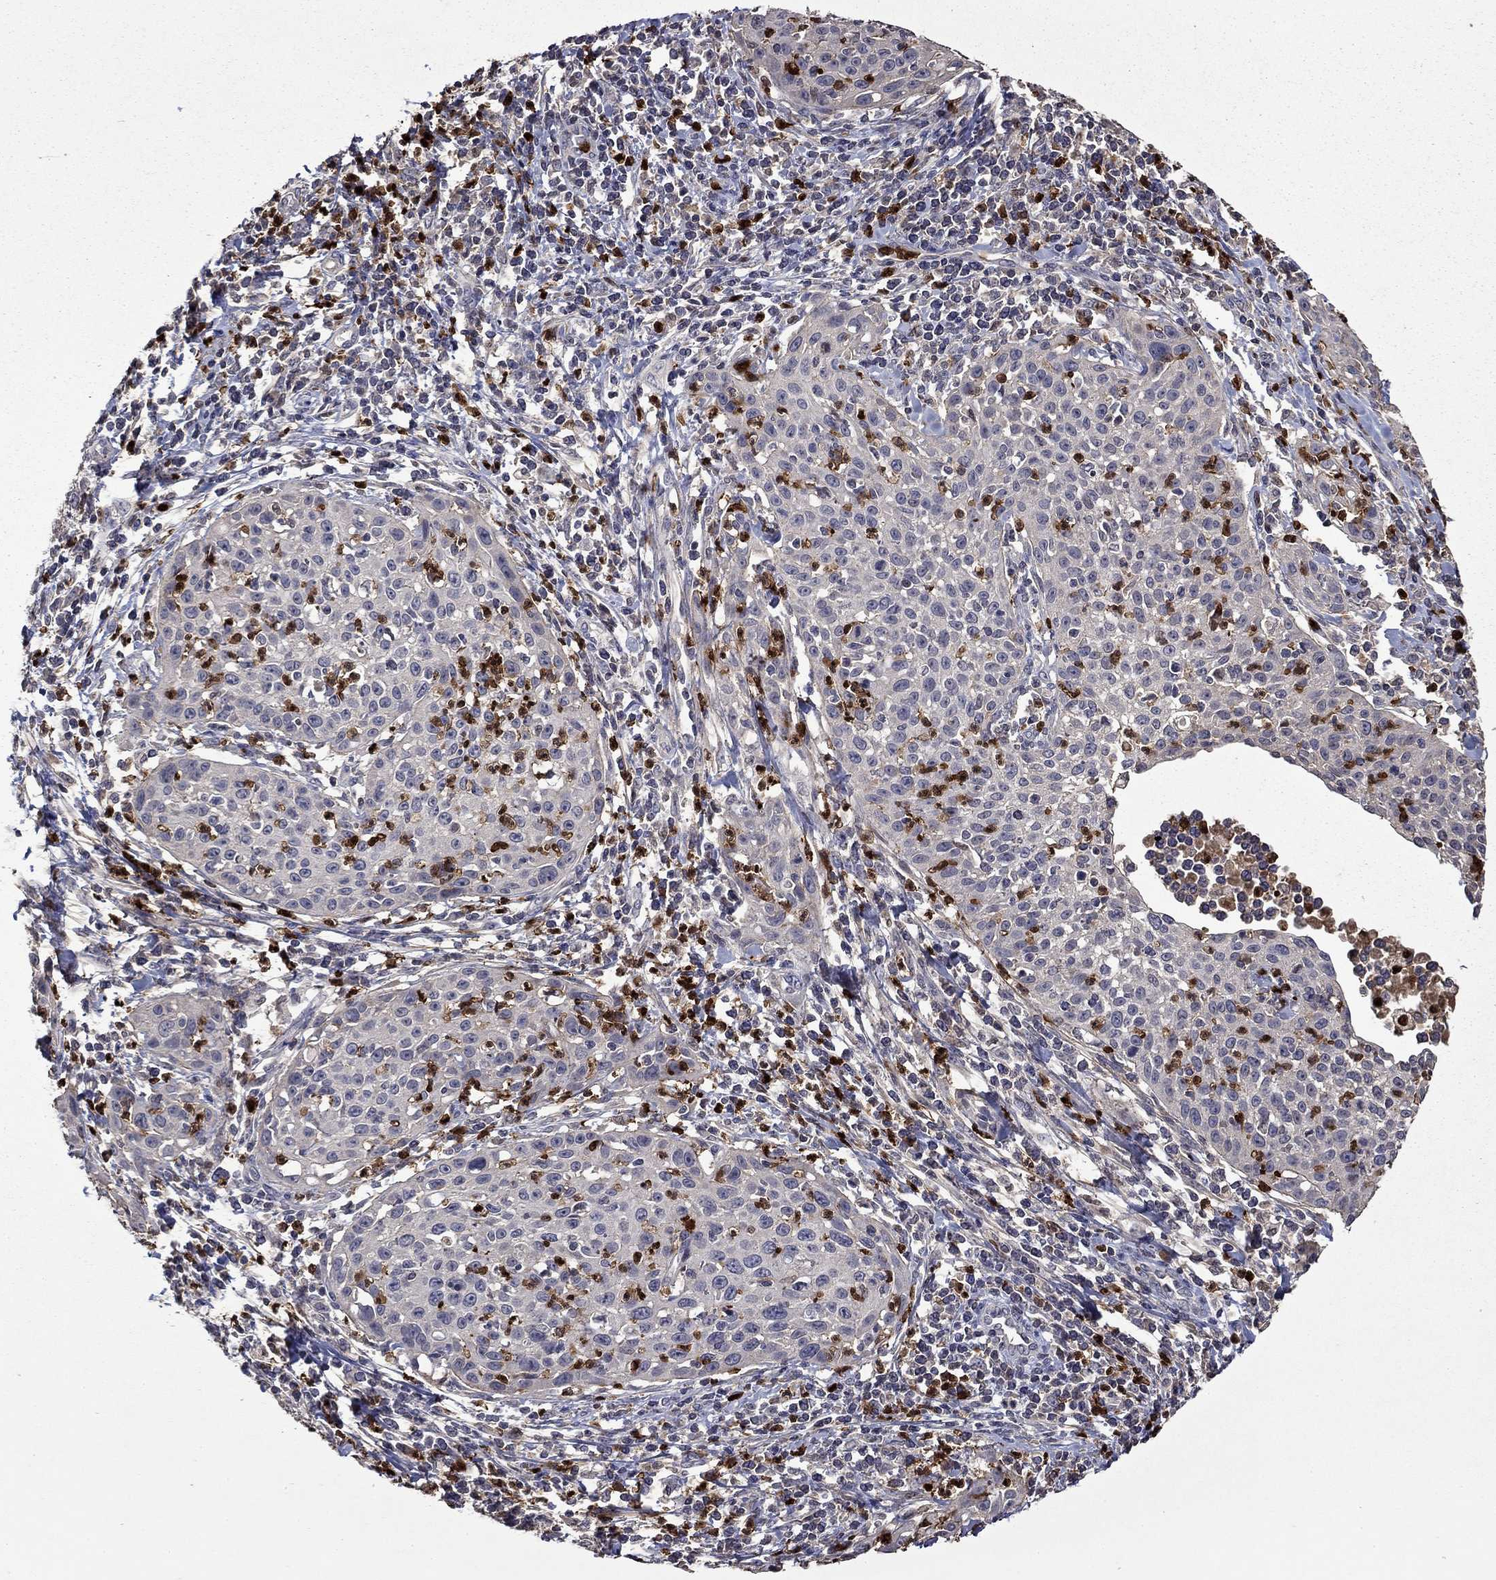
{"staining": {"intensity": "negative", "quantity": "none", "location": "none"}, "tissue": "cervical cancer", "cell_type": "Tumor cells", "image_type": "cancer", "snomed": [{"axis": "morphology", "description": "Squamous cell carcinoma, NOS"}, {"axis": "topography", "description": "Cervix"}], "caption": "Human cervical squamous cell carcinoma stained for a protein using IHC displays no positivity in tumor cells.", "gene": "SATB1", "patient": {"sex": "female", "age": 26}}